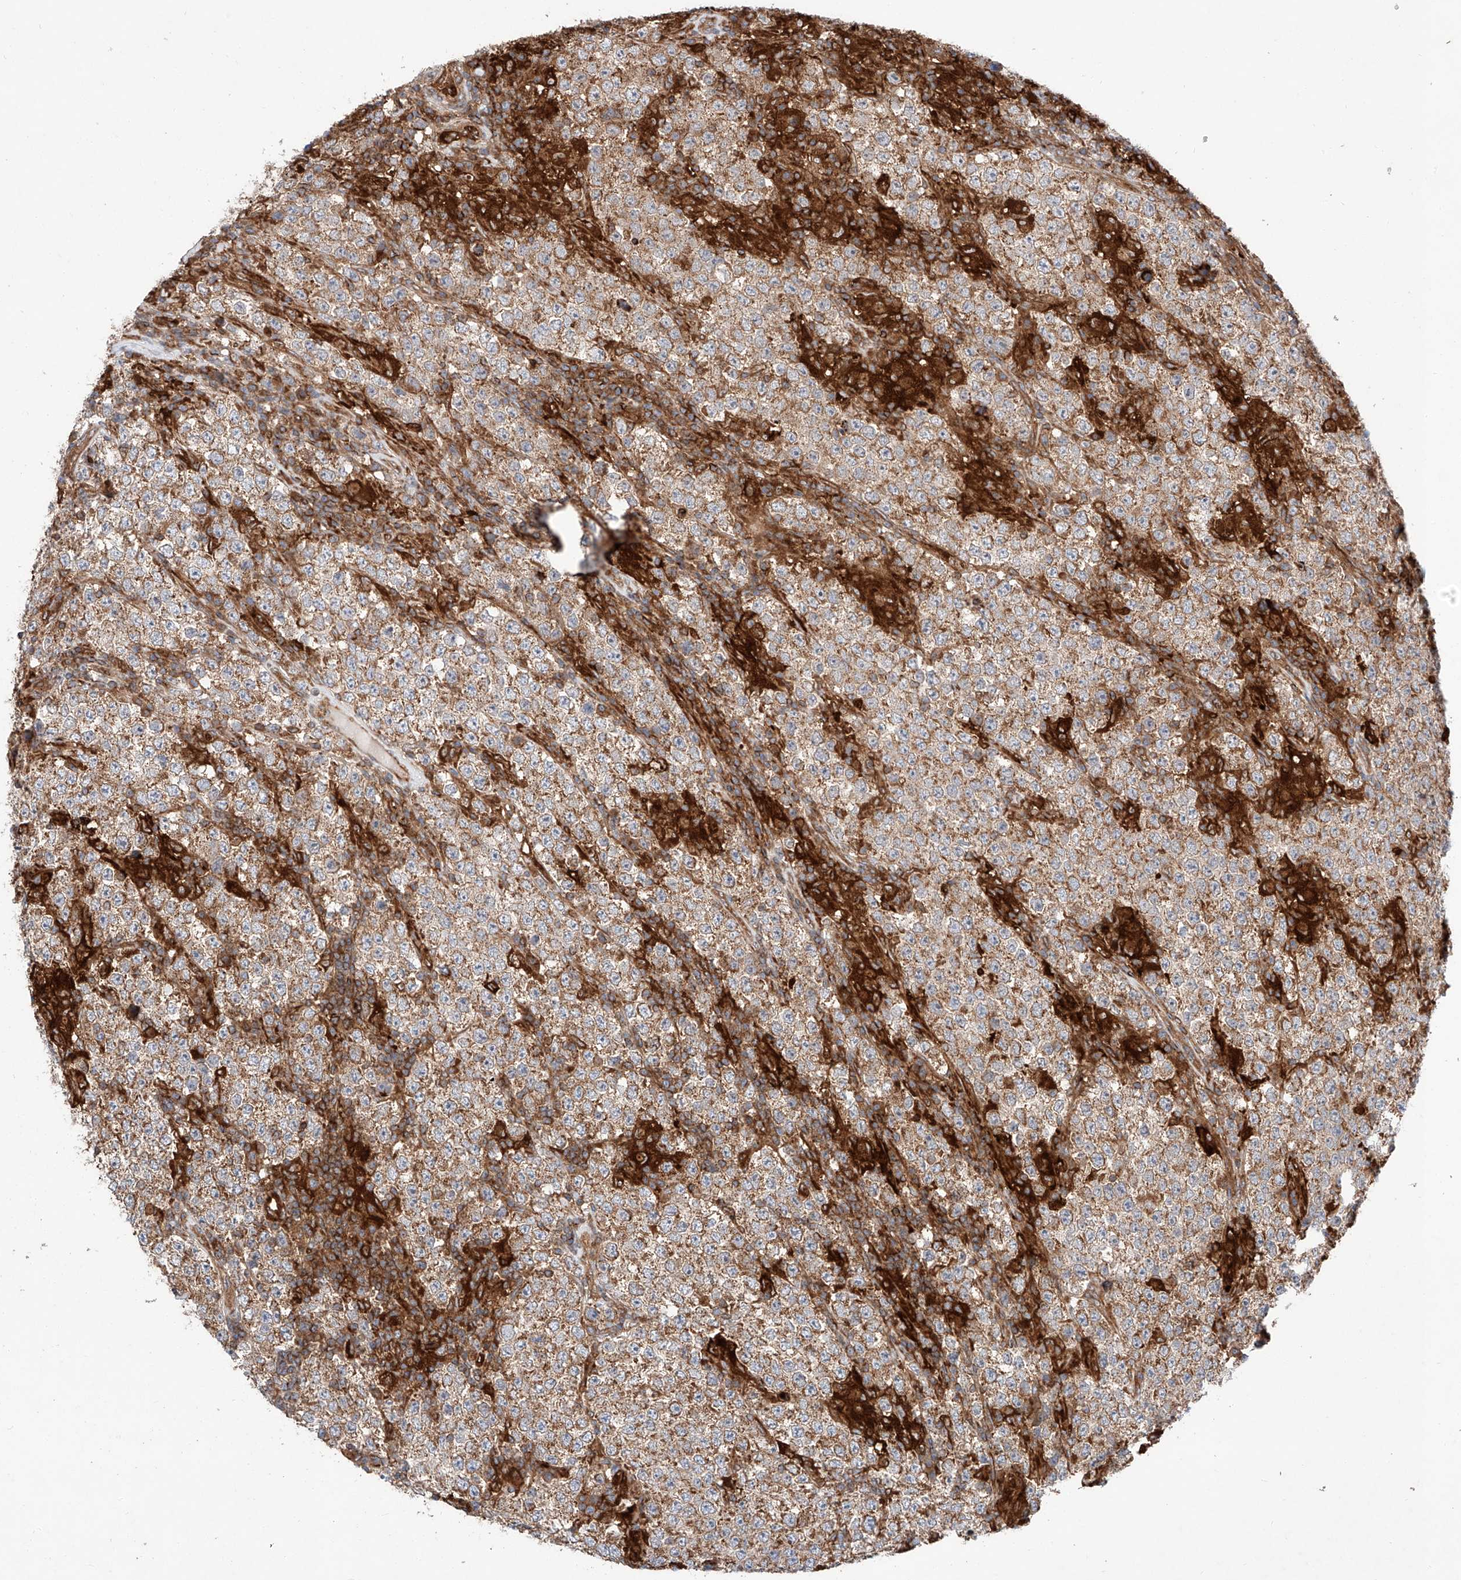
{"staining": {"intensity": "moderate", "quantity": ">75%", "location": "cytoplasmic/membranous"}, "tissue": "testis cancer", "cell_type": "Tumor cells", "image_type": "cancer", "snomed": [{"axis": "morphology", "description": "Normal tissue, NOS"}, {"axis": "morphology", "description": "Urothelial carcinoma, High grade"}, {"axis": "morphology", "description": "Seminoma, NOS"}, {"axis": "morphology", "description": "Carcinoma, Embryonal, NOS"}, {"axis": "topography", "description": "Urinary bladder"}, {"axis": "topography", "description": "Testis"}], "caption": "A brown stain highlights moderate cytoplasmic/membranous positivity of a protein in human testis embryonal carcinoma tumor cells. Immunohistochemistry (ihc) stains the protein in brown and the nuclei are stained blue.", "gene": "NR1D1", "patient": {"sex": "male", "age": 41}}